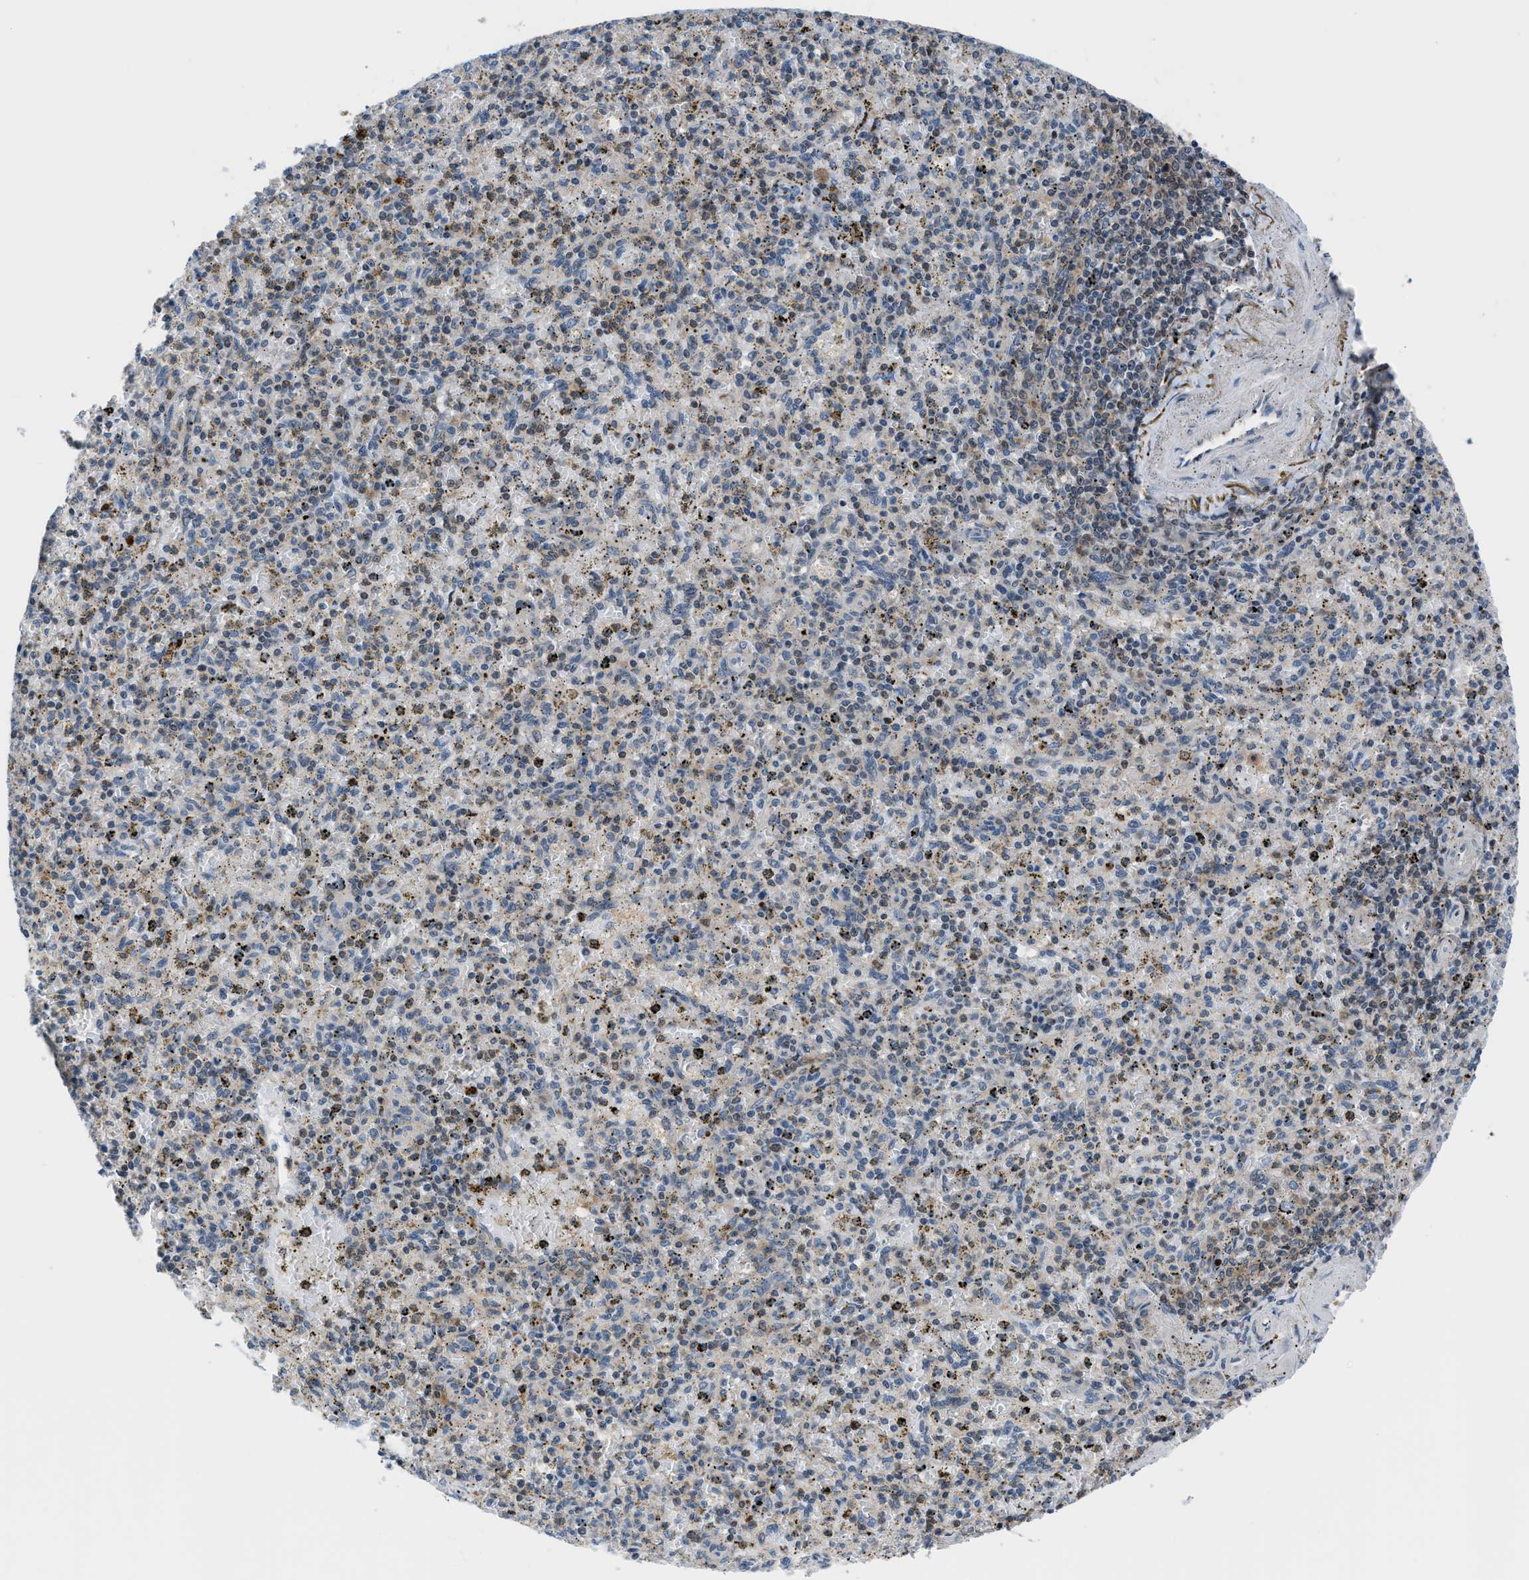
{"staining": {"intensity": "weak", "quantity": "<25%", "location": "cytoplasmic/membranous"}, "tissue": "spleen", "cell_type": "Cells in red pulp", "image_type": "normal", "snomed": [{"axis": "morphology", "description": "Normal tissue, NOS"}, {"axis": "topography", "description": "Spleen"}], "caption": "IHC of unremarkable human spleen exhibits no positivity in cells in red pulp.", "gene": "TMEM45B", "patient": {"sex": "male", "age": 72}}